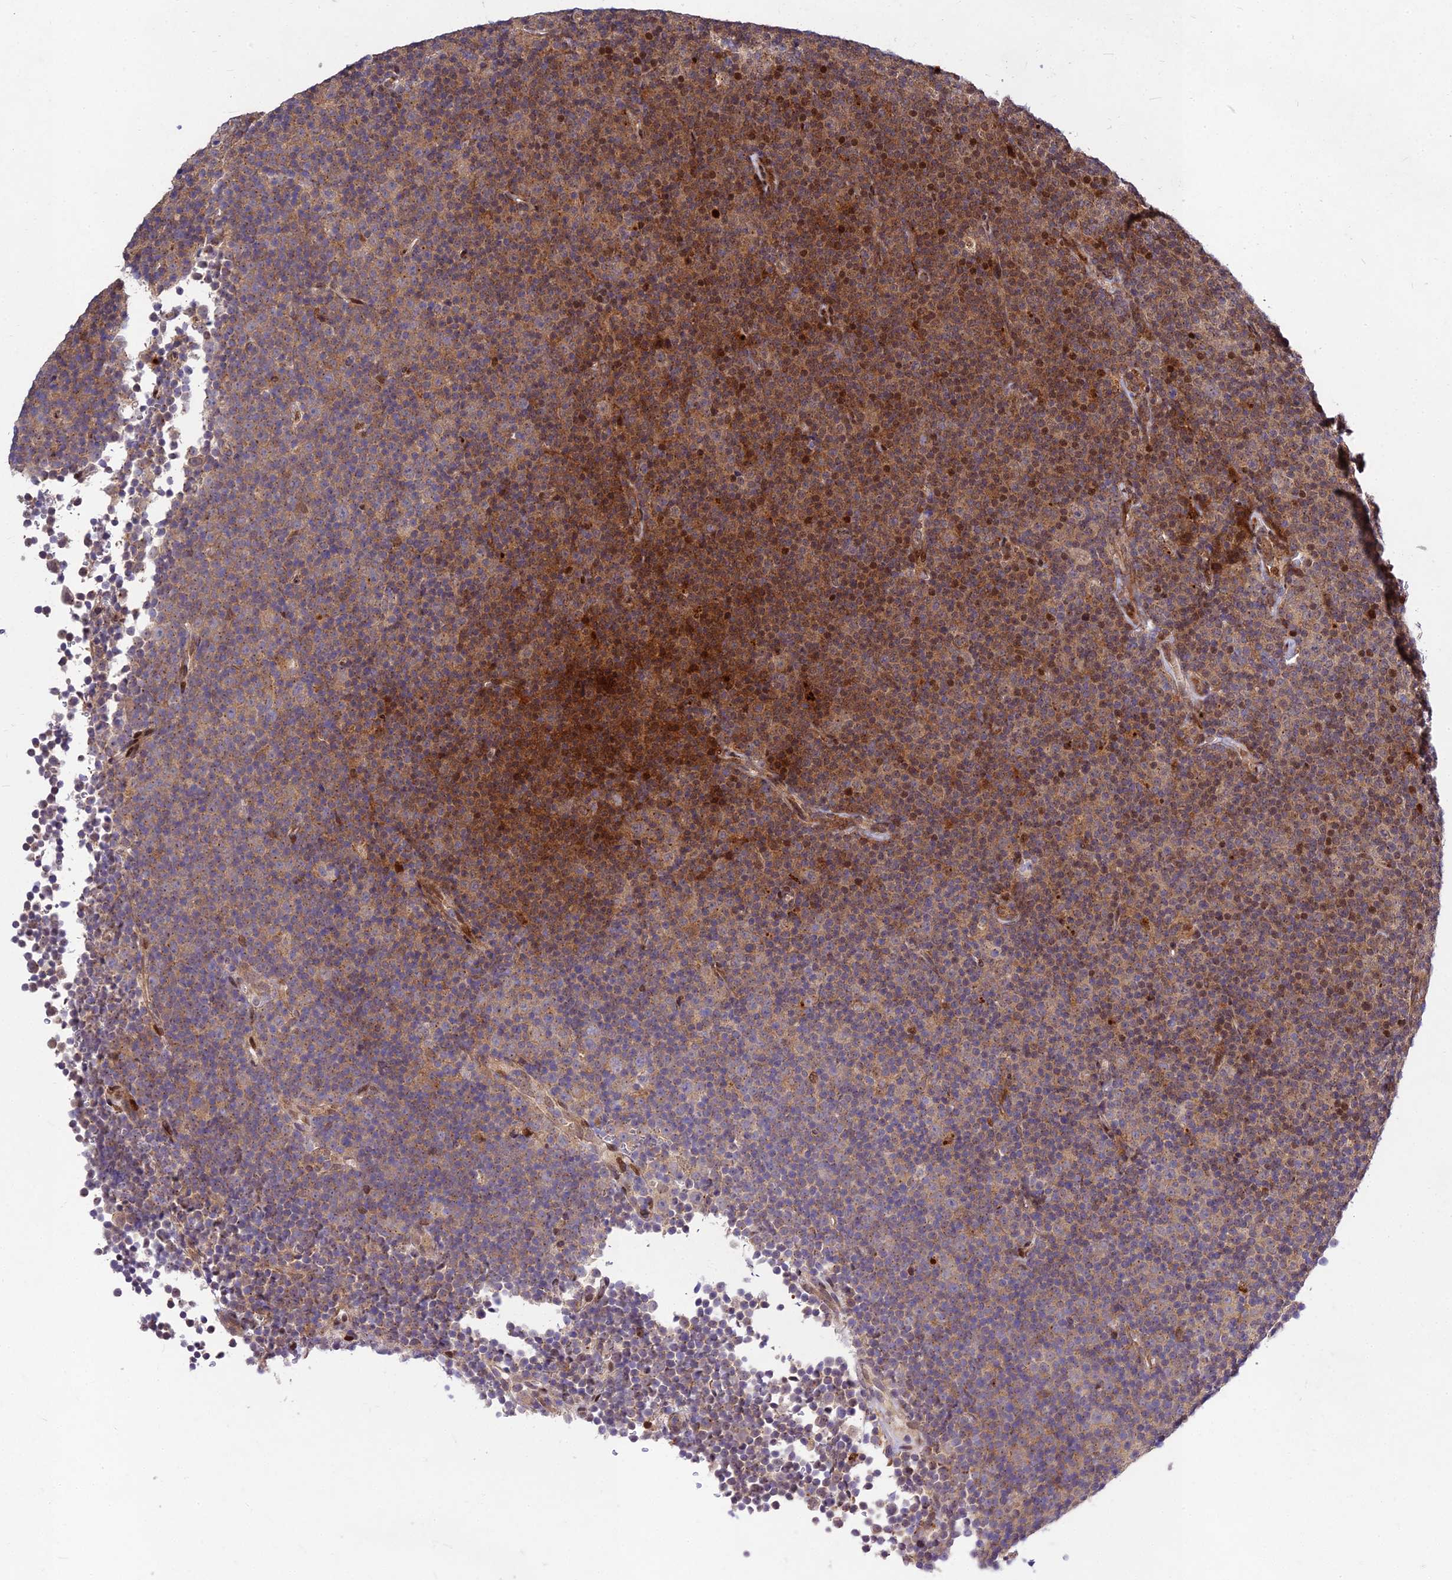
{"staining": {"intensity": "moderate", "quantity": "25%-75%", "location": "cytoplasmic/membranous,nuclear"}, "tissue": "lymphoma", "cell_type": "Tumor cells", "image_type": "cancer", "snomed": [{"axis": "morphology", "description": "Malignant lymphoma, non-Hodgkin's type, Low grade"}, {"axis": "topography", "description": "Lymph node"}], "caption": "A high-resolution histopathology image shows IHC staining of lymphoma, which demonstrates moderate cytoplasmic/membranous and nuclear staining in about 25%-75% of tumor cells. (IHC, brightfield microscopy, high magnification).", "gene": "MKKS", "patient": {"sex": "female", "age": 67}}